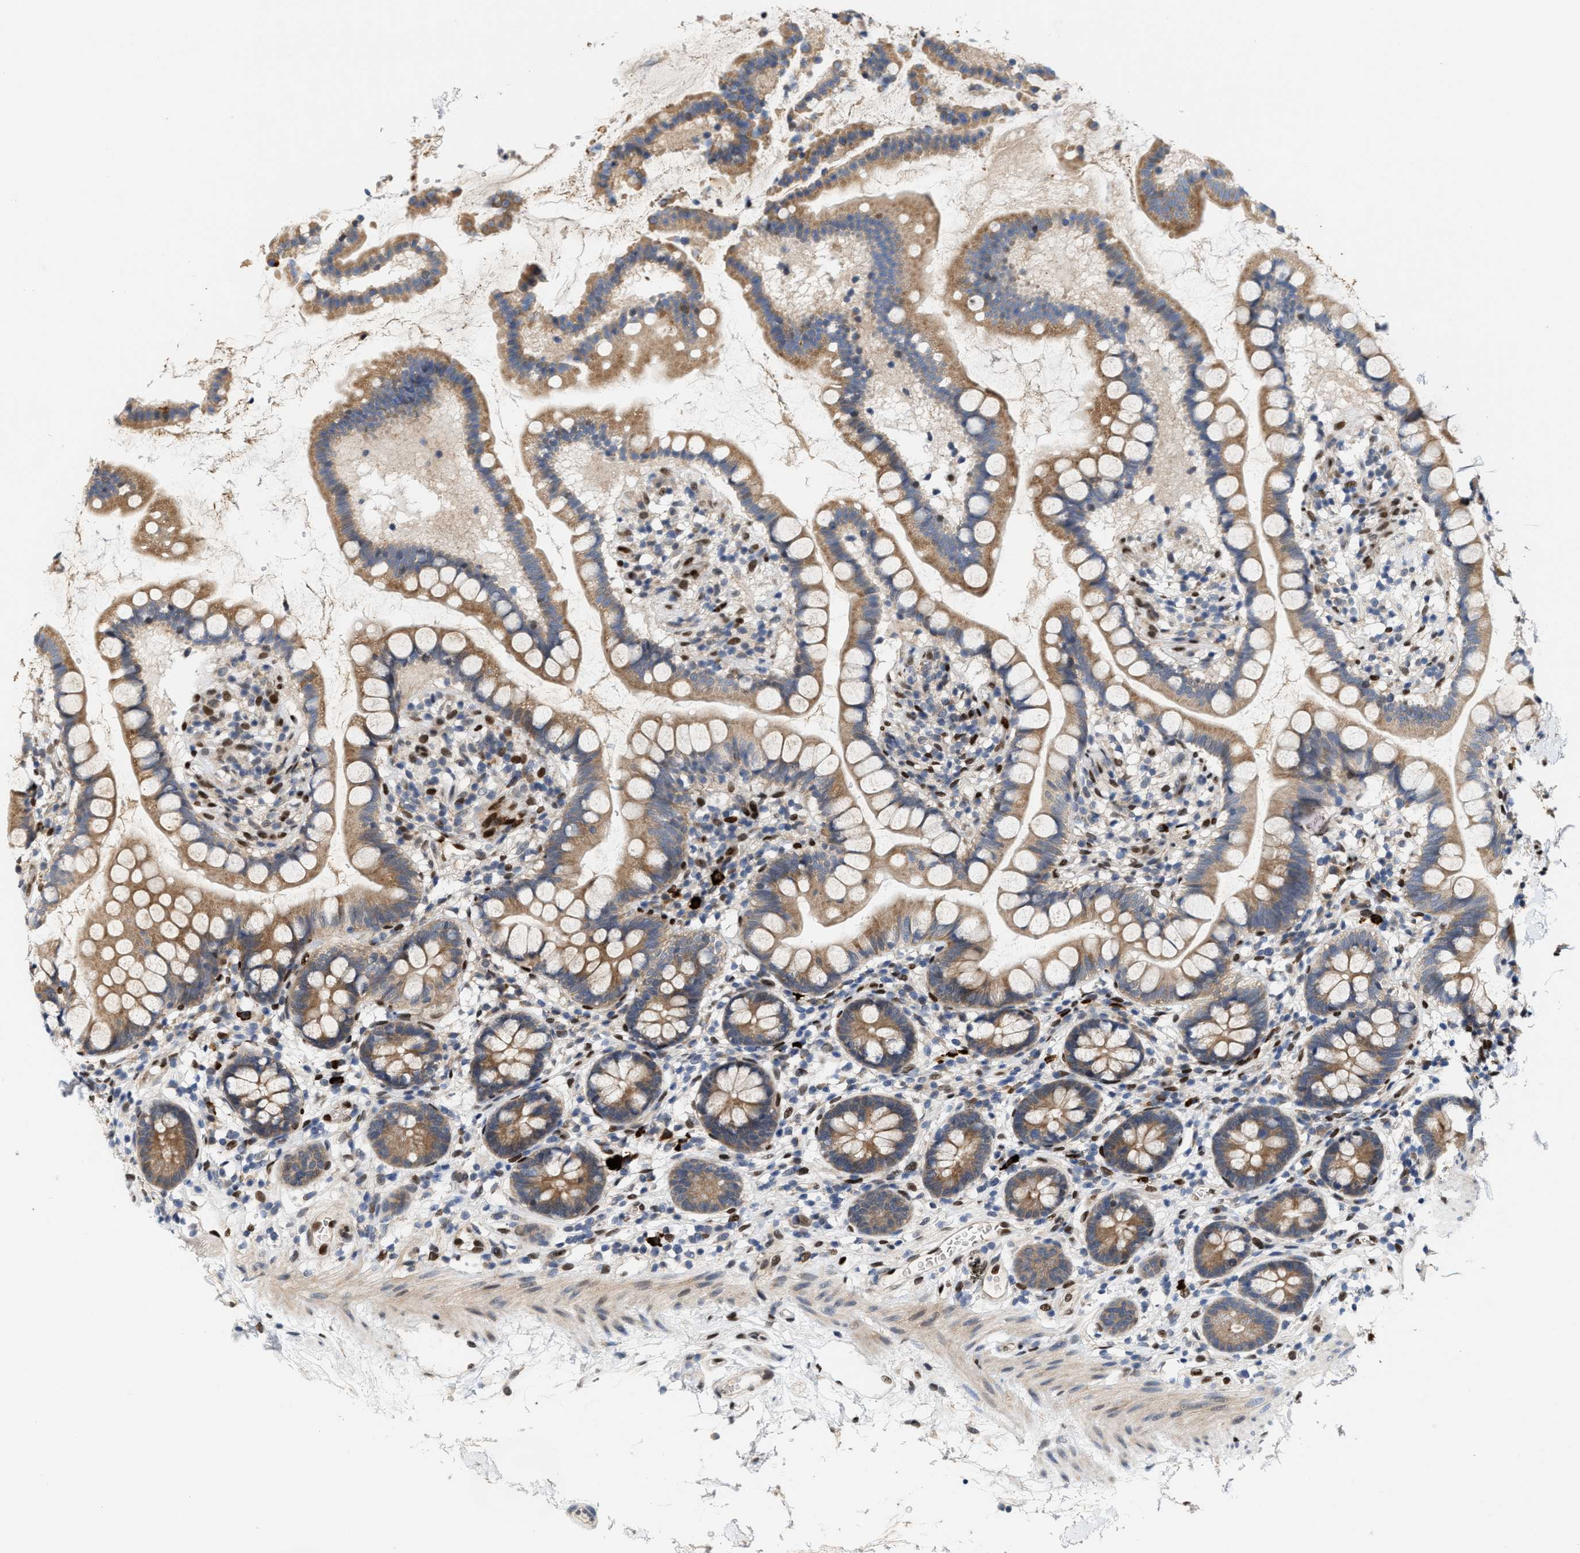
{"staining": {"intensity": "moderate", "quantity": ">75%", "location": "cytoplasmic/membranous"}, "tissue": "small intestine", "cell_type": "Glandular cells", "image_type": "normal", "snomed": [{"axis": "morphology", "description": "Normal tissue, NOS"}, {"axis": "topography", "description": "Small intestine"}], "caption": "This histopathology image demonstrates immunohistochemistry staining of unremarkable human small intestine, with medium moderate cytoplasmic/membranous positivity in about >75% of glandular cells.", "gene": "TCF4", "patient": {"sex": "female", "age": 84}}